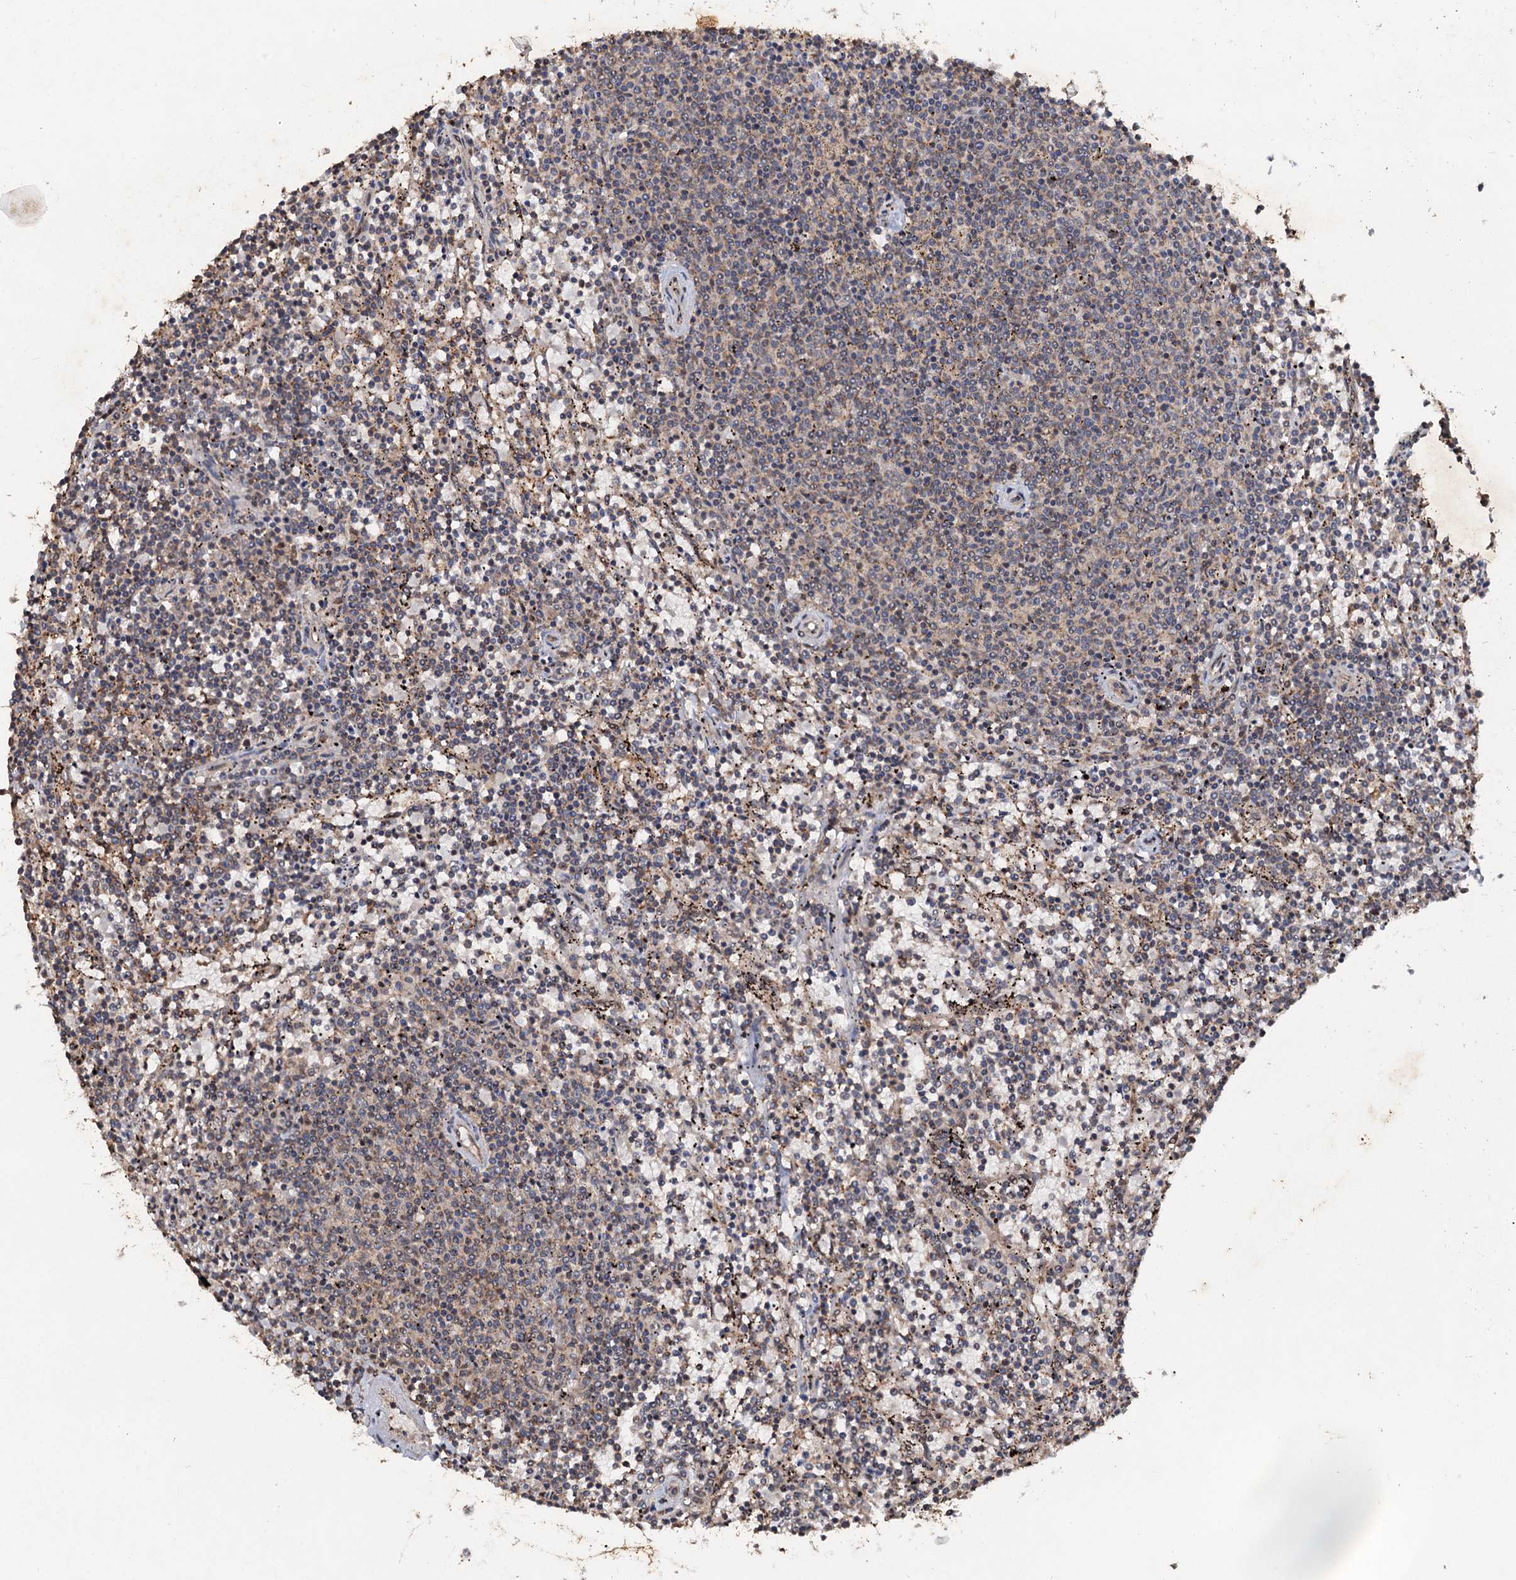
{"staining": {"intensity": "negative", "quantity": "none", "location": "none"}, "tissue": "lymphoma", "cell_type": "Tumor cells", "image_type": "cancer", "snomed": [{"axis": "morphology", "description": "Malignant lymphoma, non-Hodgkin's type, Low grade"}, {"axis": "topography", "description": "Spleen"}], "caption": "Immunohistochemistry (IHC) histopathology image of neoplastic tissue: malignant lymphoma, non-Hodgkin's type (low-grade) stained with DAB (3,3'-diaminobenzidine) demonstrates no significant protein staining in tumor cells. (DAB (3,3'-diaminobenzidine) immunohistochemistry (IHC) with hematoxylin counter stain).", "gene": "REP15", "patient": {"sex": "female", "age": 50}}